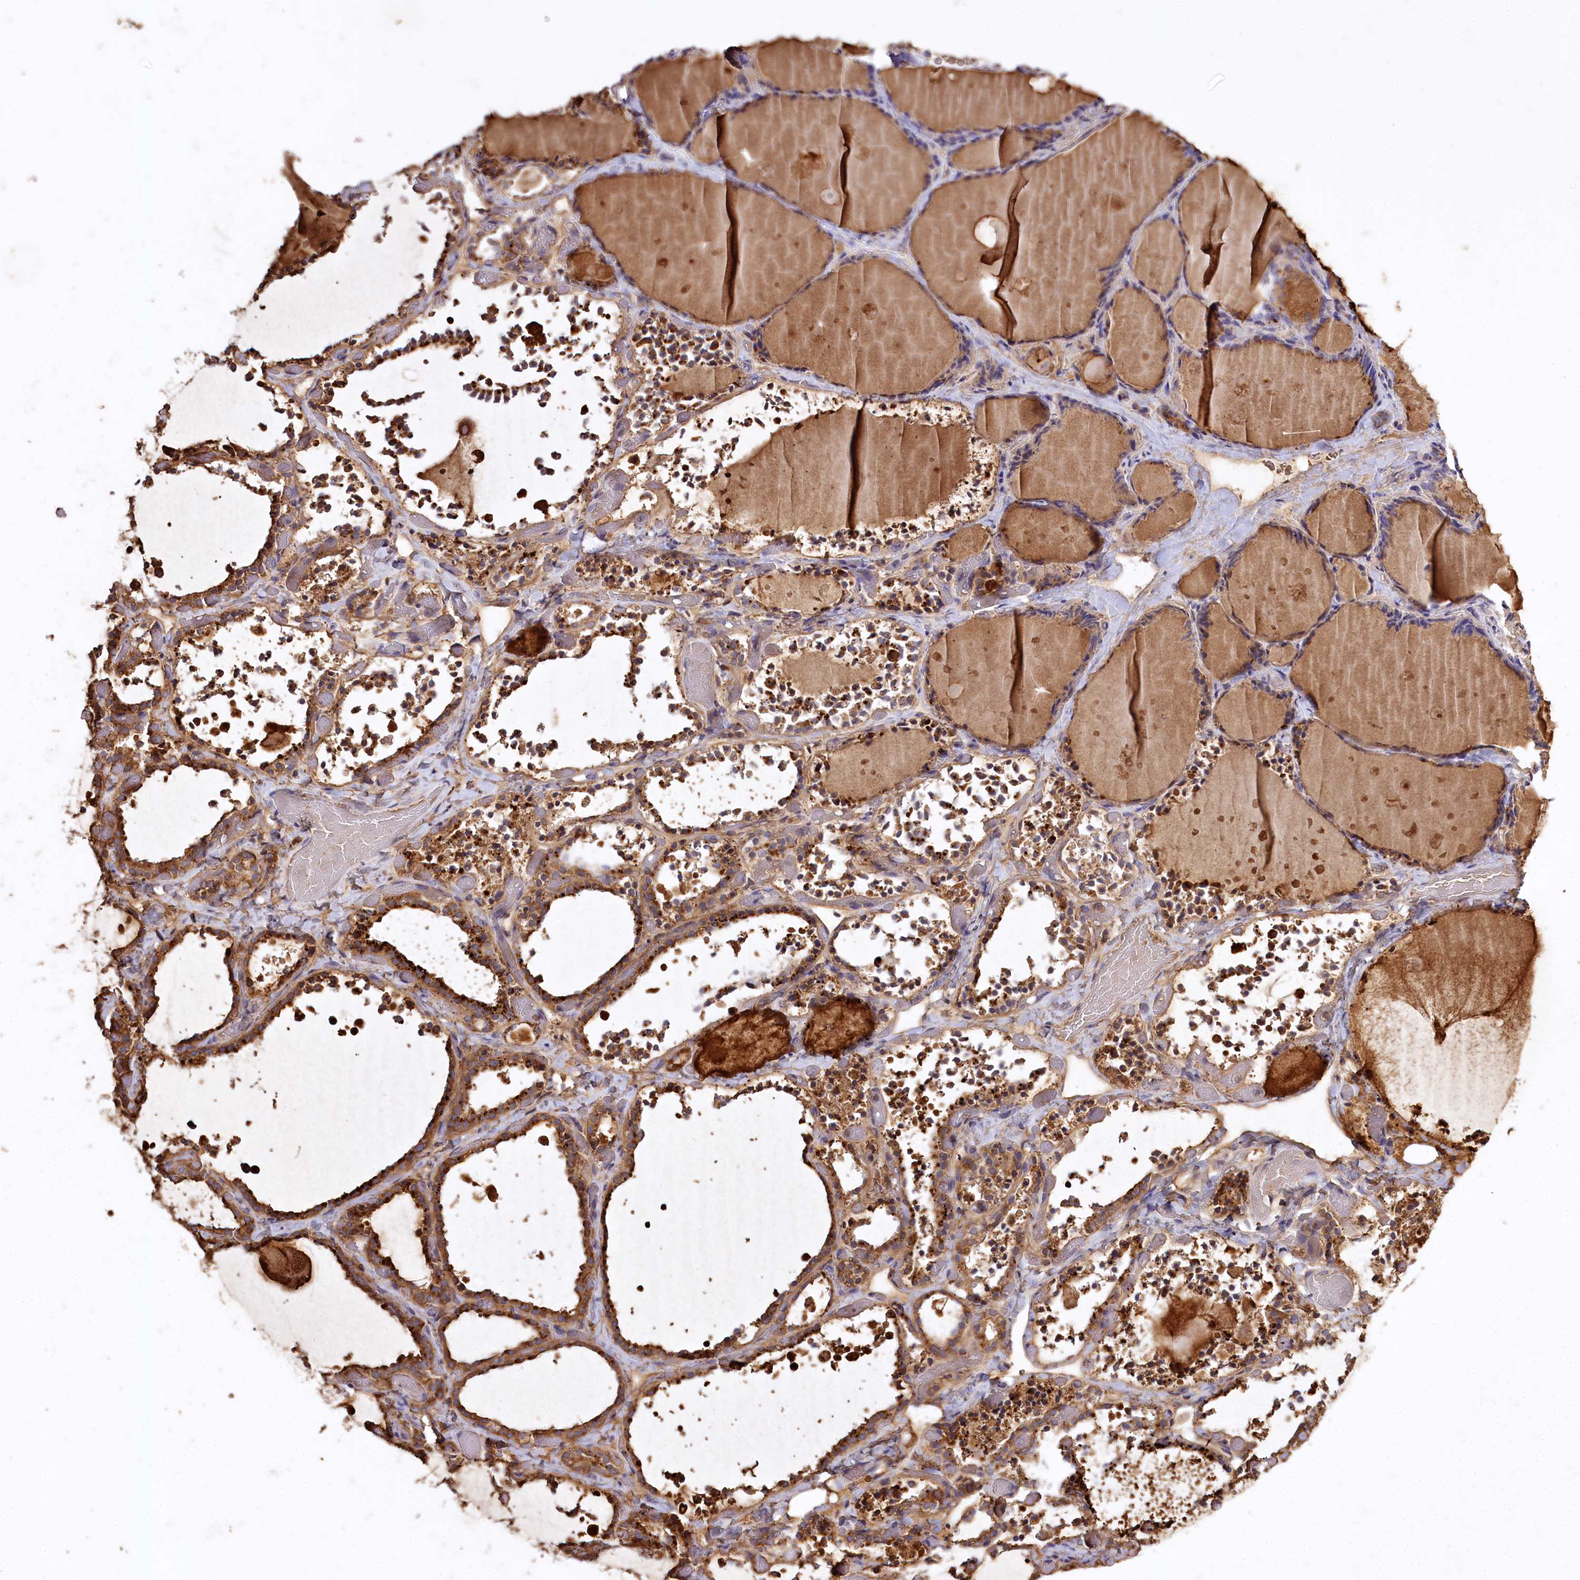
{"staining": {"intensity": "strong", "quantity": ">75%", "location": "cytoplasmic/membranous"}, "tissue": "thyroid gland", "cell_type": "Glandular cells", "image_type": "normal", "snomed": [{"axis": "morphology", "description": "Normal tissue, NOS"}, {"axis": "topography", "description": "Thyroid gland"}], "caption": "Protein staining by IHC demonstrates strong cytoplasmic/membranous staining in about >75% of glandular cells in unremarkable thyroid gland. The staining was performed using DAB (3,3'-diaminobenzidine) to visualize the protein expression in brown, while the nuclei were stained in blue with hematoxylin (Magnification: 20x).", "gene": "CARD19", "patient": {"sex": "female", "age": 44}}